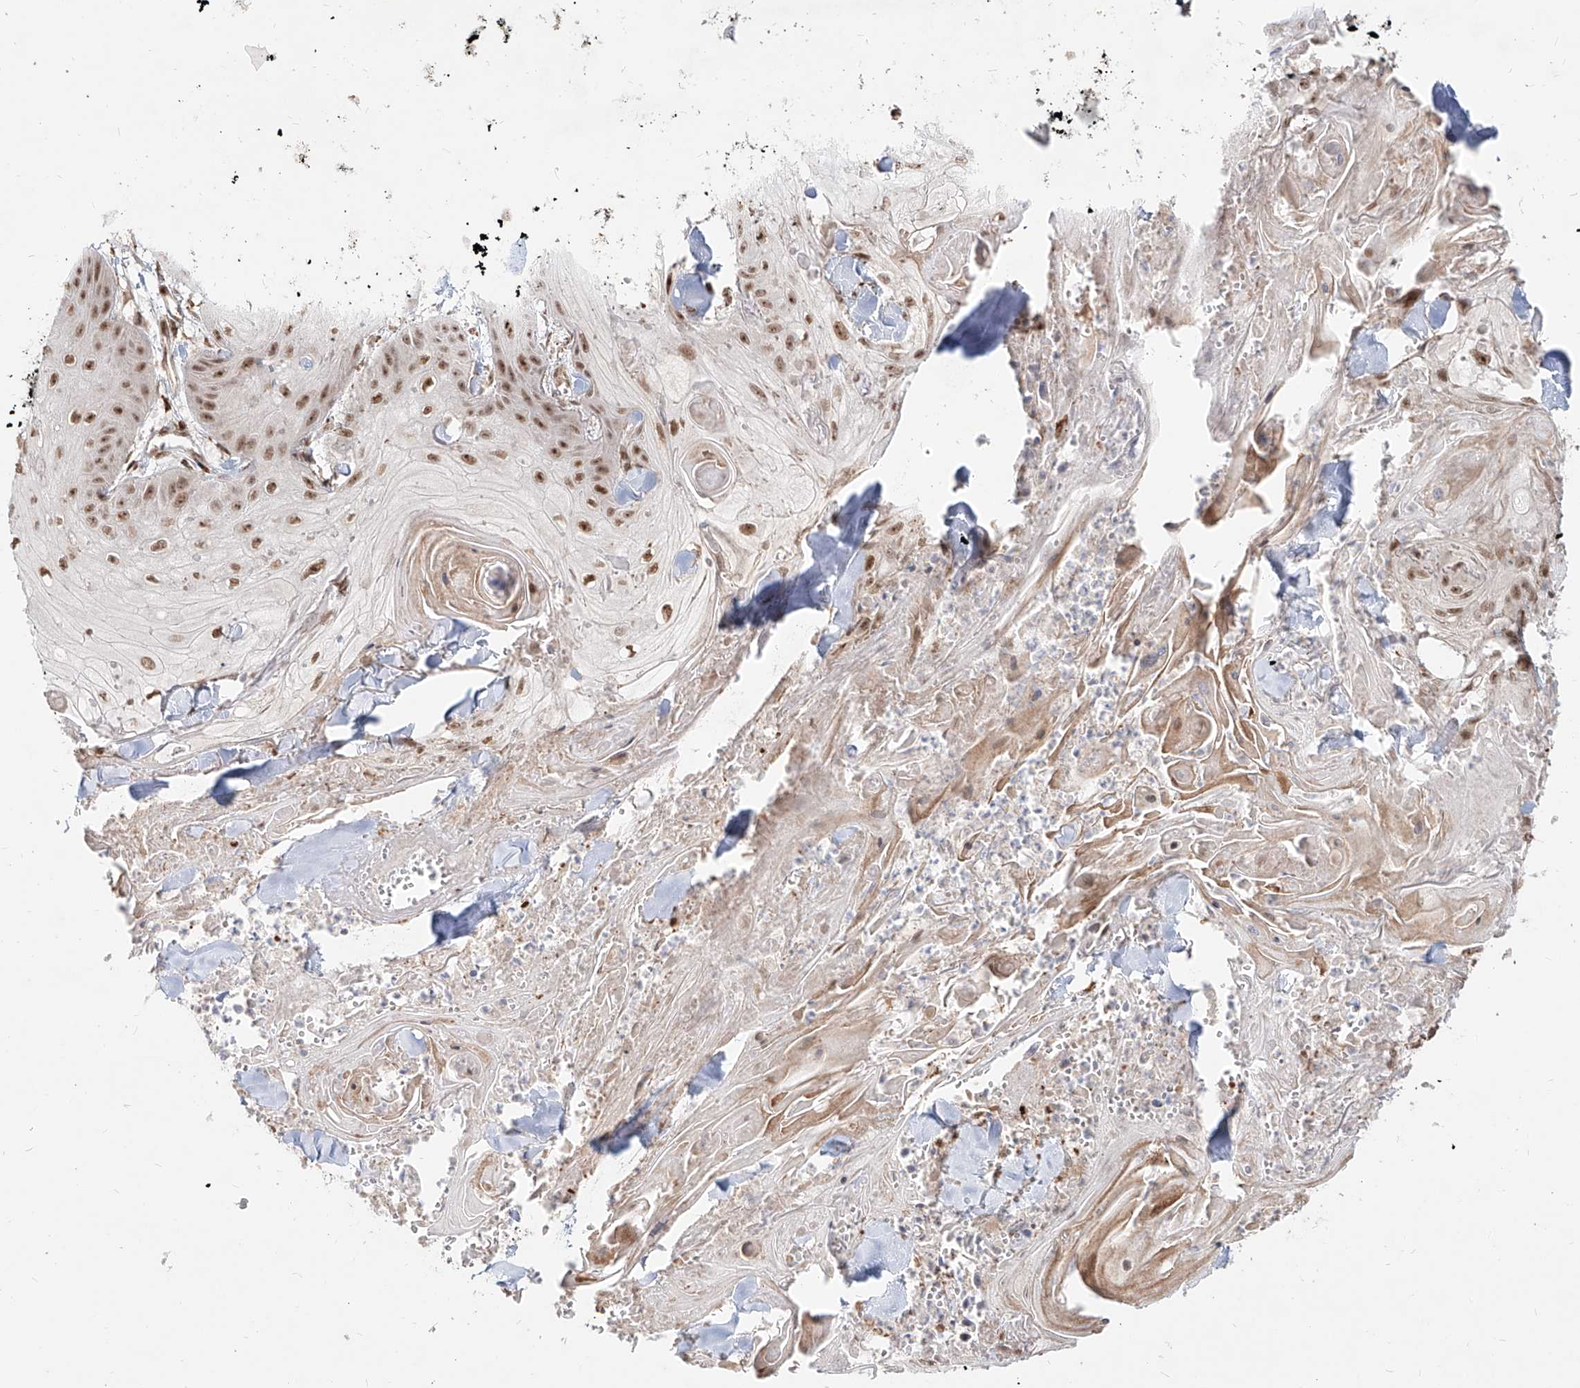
{"staining": {"intensity": "moderate", "quantity": ">75%", "location": "nuclear"}, "tissue": "skin cancer", "cell_type": "Tumor cells", "image_type": "cancer", "snomed": [{"axis": "morphology", "description": "Squamous cell carcinoma, NOS"}, {"axis": "topography", "description": "Skin"}], "caption": "Tumor cells reveal moderate nuclear expression in about >75% of cells in skin cancer (squamous cell carcinoma).", "gene": "ZNF710", "patient": {"sex": "male", "age": 74}}